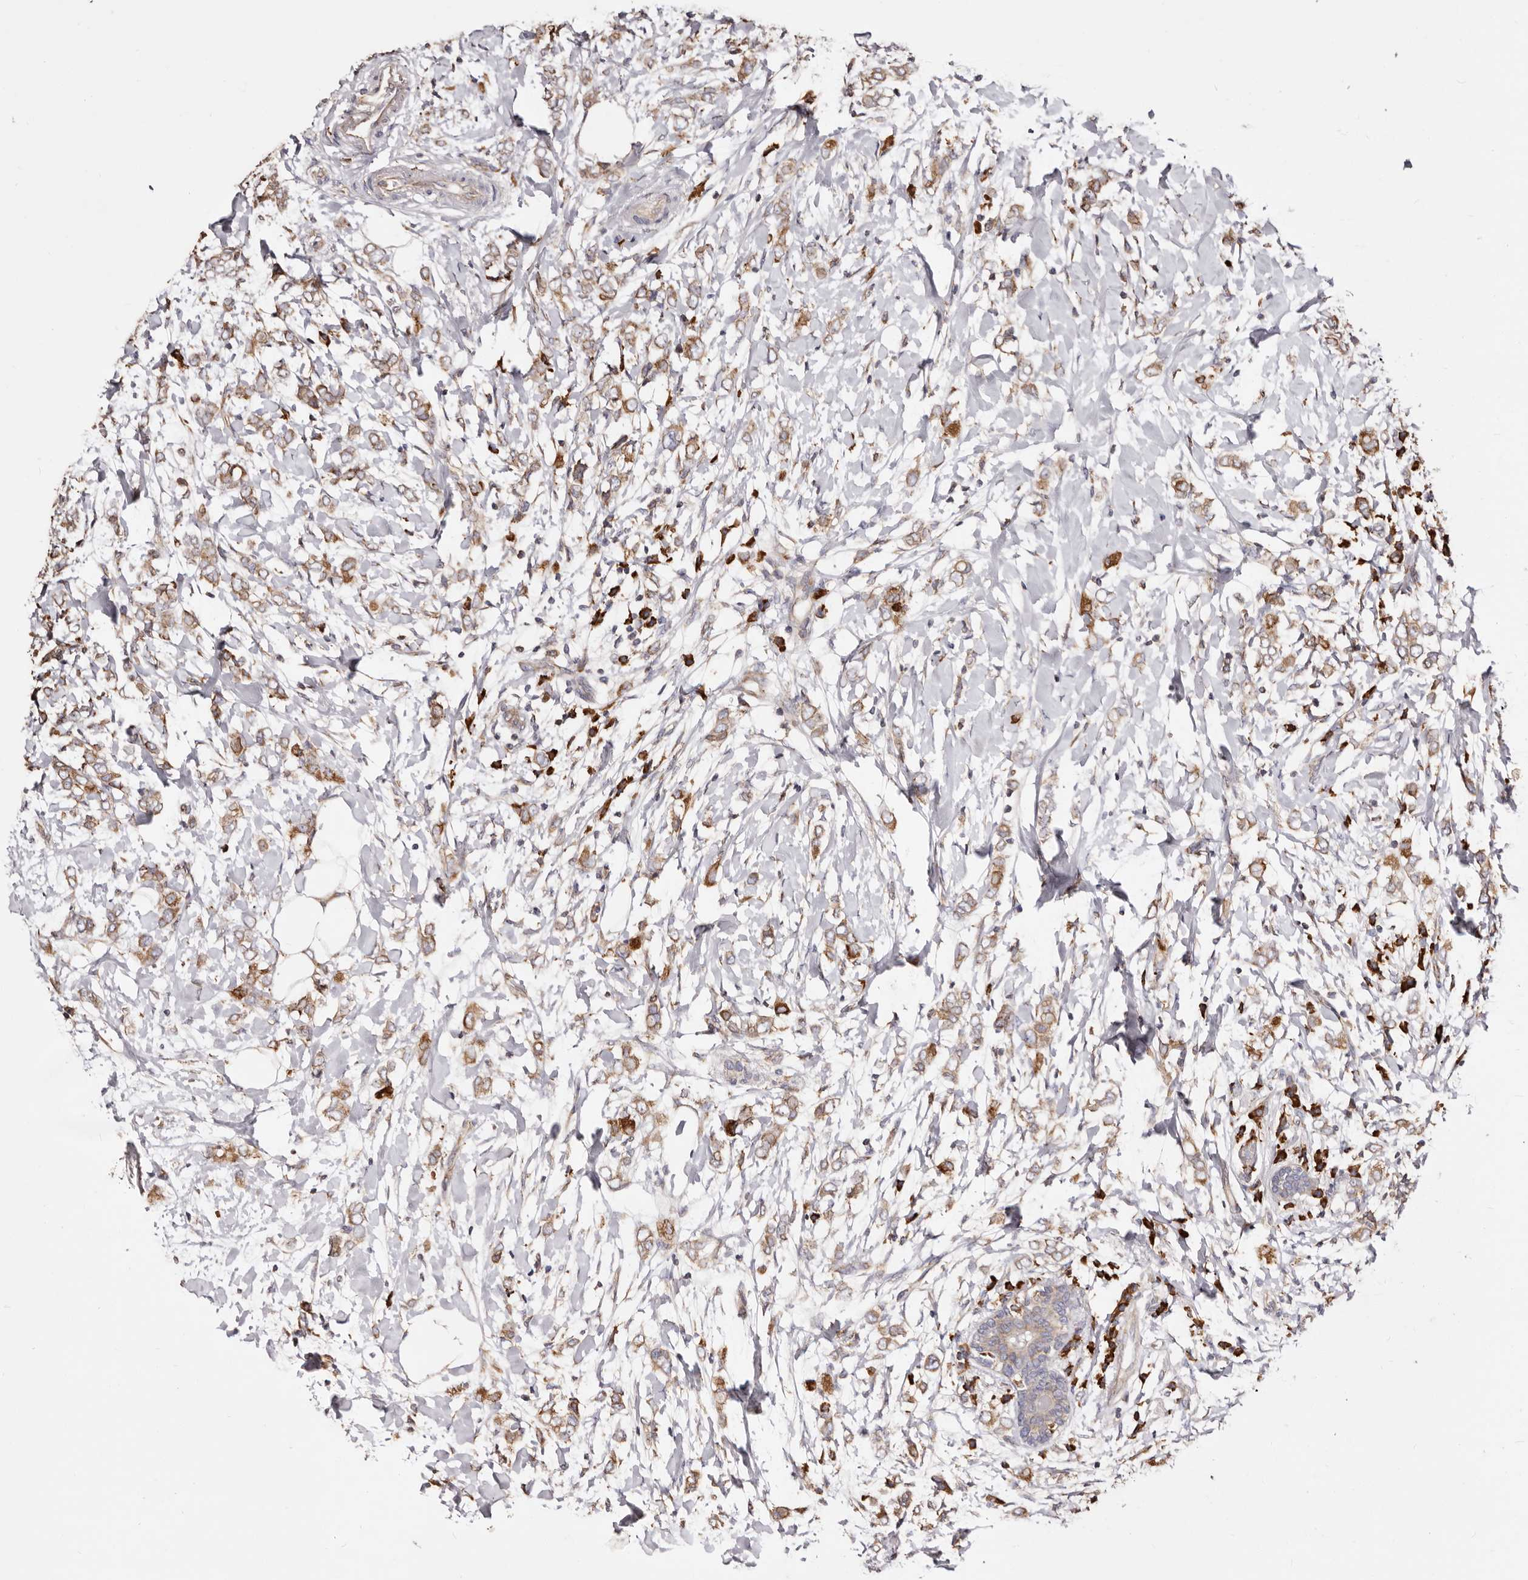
{"staining": {"intensity": "moderate", "quantity": ">75%", "location": "cytoplasmic/membranous"}, "tissue": "breast cancer", "cell_type": "Tumor cells", "image_type": "cancer", "snomed": [{"axis": "morphology", "description": "Normal tissue, NOS"}, {"axis": "morphology", "description": "Lobular carcinoma"}, {"axis": "topography", "description": "Breast"}], "caption": "This is a photomicrograph of IHC staining of breast cancer, which shows moderate positivity in the cytoplasmic/membranous of tumor cells.", "gene": "ACBD6", "patient": {"sex": "female", "age": 47}}